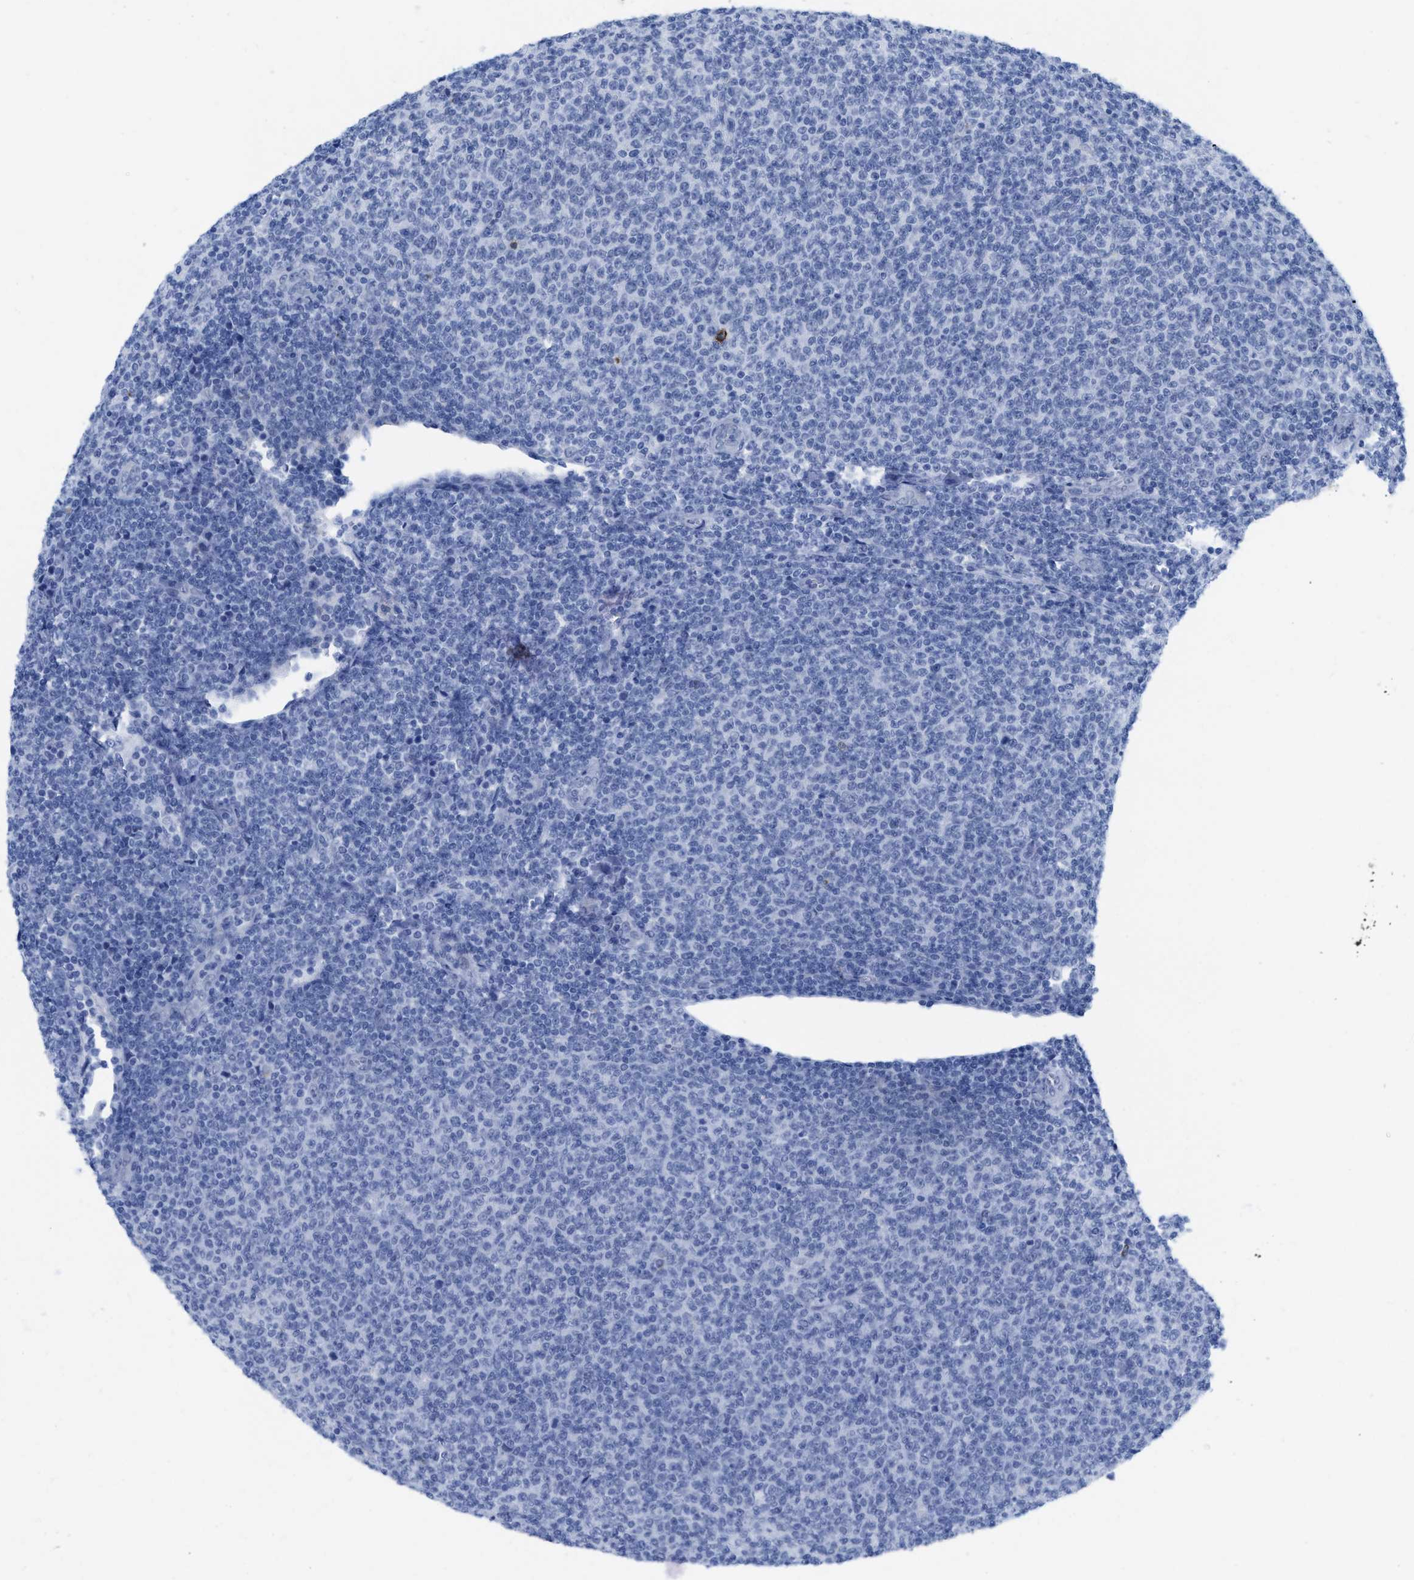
{"staining": {"intensity": "negative", "quantity": "none", "location": "none"}, "tissue": "lymphoma", "cell_type": "Tumor cells", "image_type": "cancer", "snomed": [{"axis": "morphology", "description": "Malignant lymphoma, non-Hodgkin's type, Low grade"}, {"axis": "topography", "description": "Lymph node"}], "caption": "There is no significant staining in tumor cells of low-grade malignant lymphoma, non-Hodgkin's type. Brightfield microscopy of IHC stained with DAB (3,3'-diaminobenzidine) (brown) and hematoxylin (blue), captured at high magnification.", "gene": "WDR4", "patient": {"sex": "male", "age": 66}}